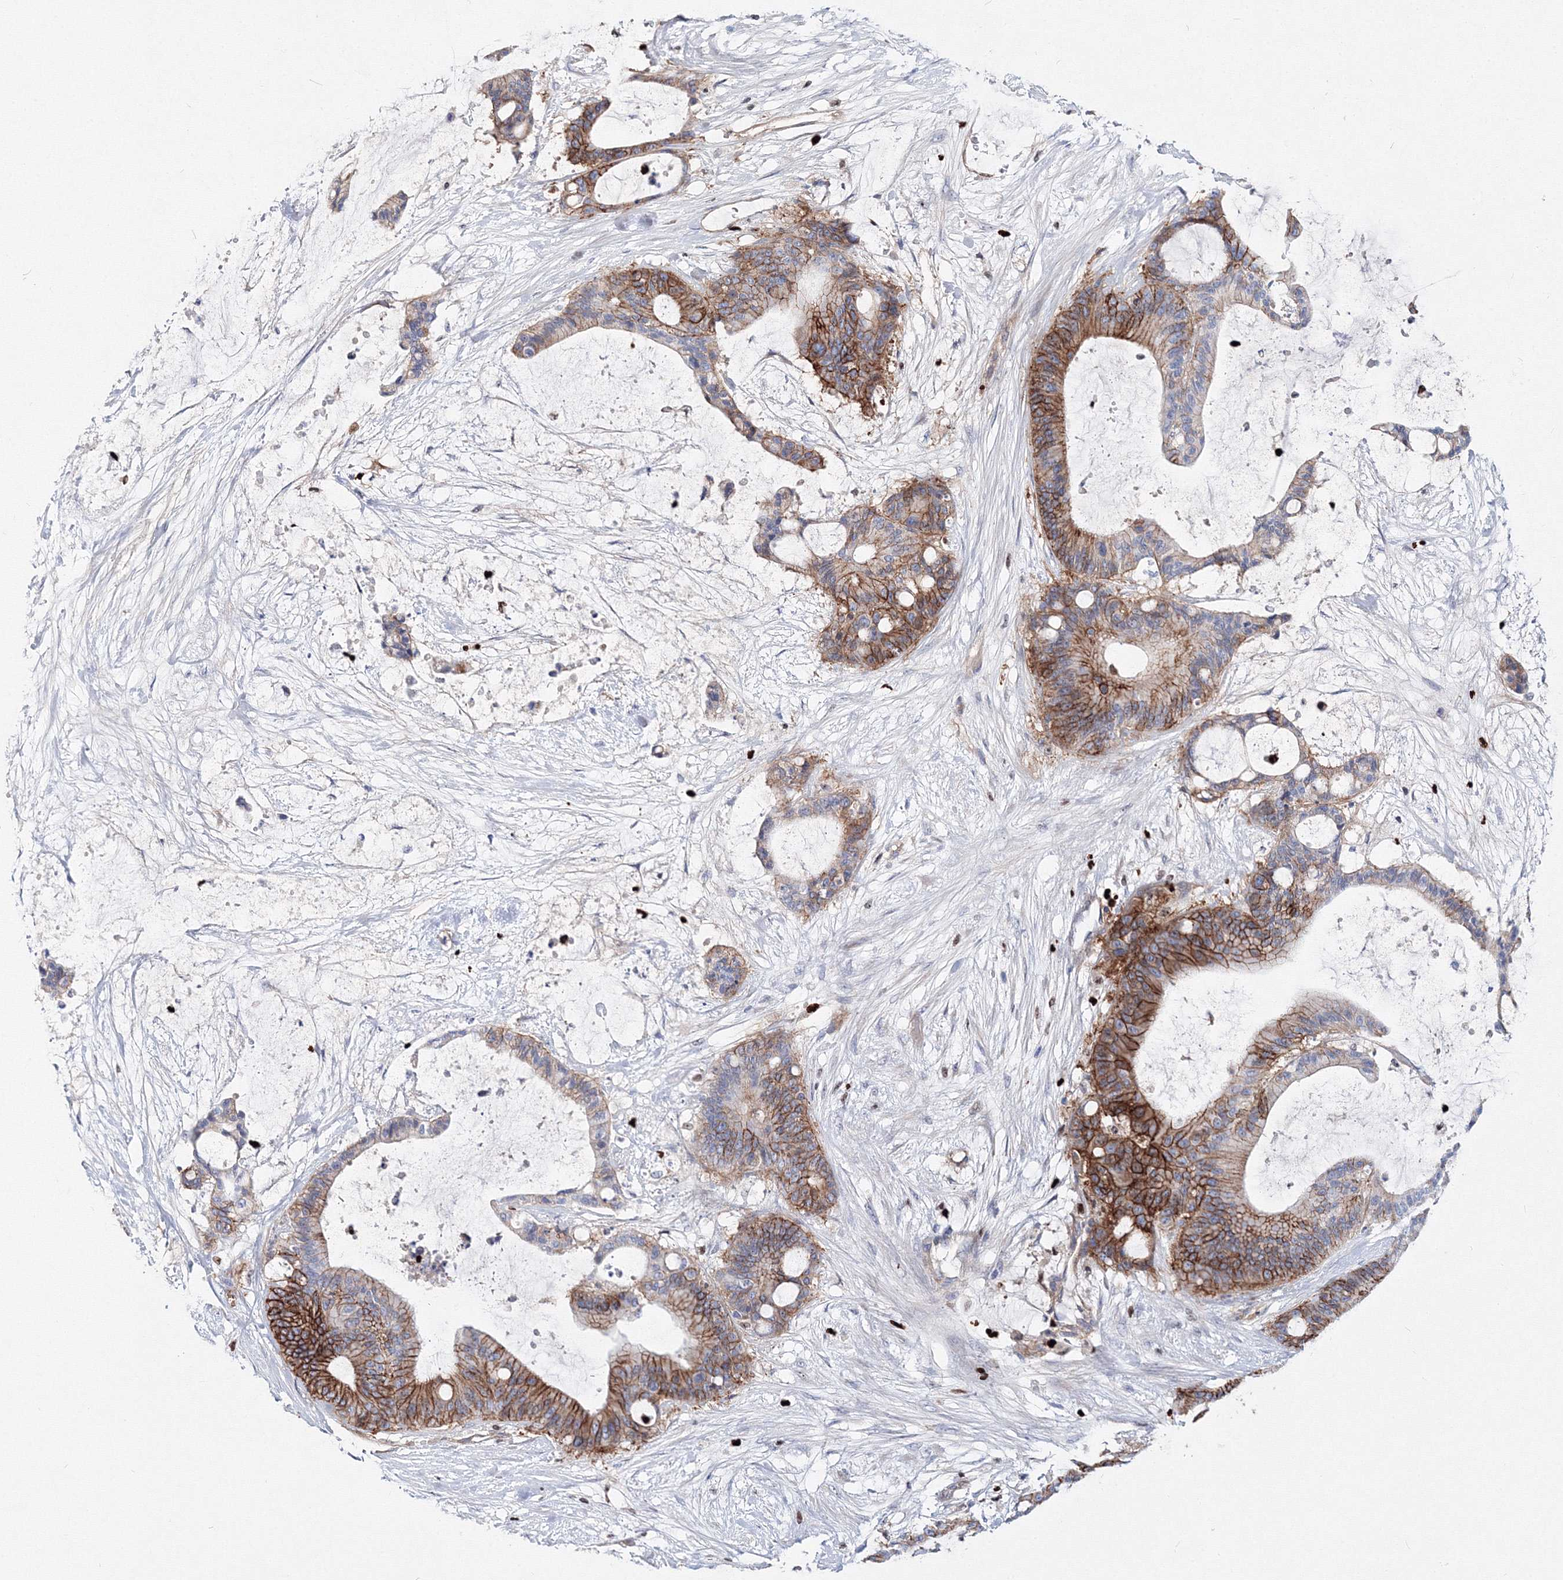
{"staining": {"intensity": "strong", "quantity": "25%-75%", "location": "cytoplasmic/membranous"}, "tissue": "liver cancer", "cell_type": "Tumor cells", "image_type": "cancer", "snomed": [{"axis": "morphology", "description": "Cholangiocarcinoma"}, {"axis": "topography", "description": "Liver"}], "caption": "This histopathology image demonstrates IHC staining of liver cancer, with high strong cytoplasmic/membranous expression in about 25%-75% of tumor cells.", "gene": "C11orf52", "patient": {"sex": "female", "age": 73}}